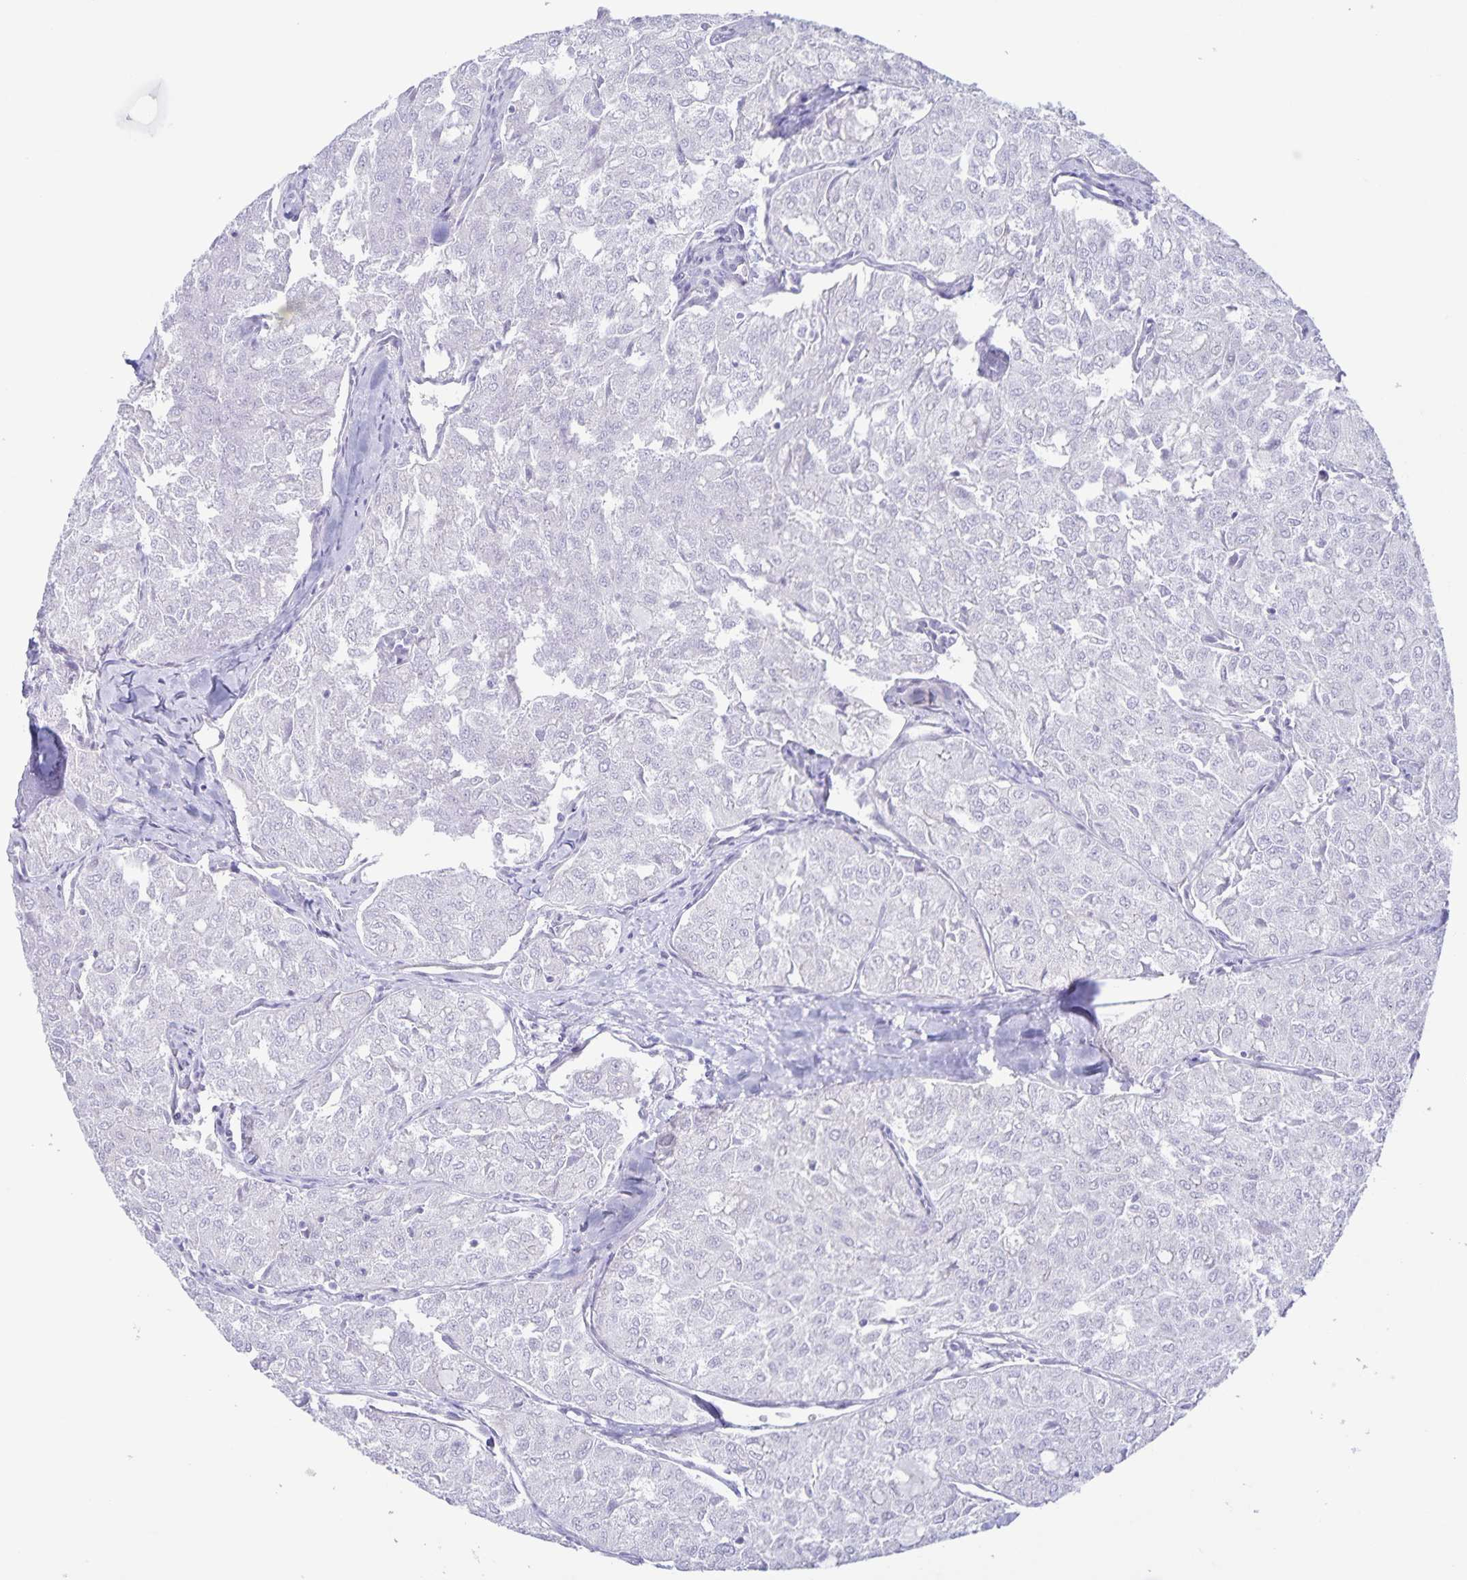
{"staining": {"intensity": "negative", "quantity": "none", "location": "none"}, "tissue": "thyroid cancer", "cell_type": "Tumor cells", "image_type": "cancer", "snomed": [{"axis": "morphology", "description": "Follicular adenoma carcinoma, NOS"}, {"axis": "topography", "description": "Thyroid gland"}], "caption": "The histopathology image displays no significant expression in tumor cells of thyroid cancer (follicular adenoma carcinoma).", "gene": "AQP4", "patient": {"sex": "male", "age": 75}}